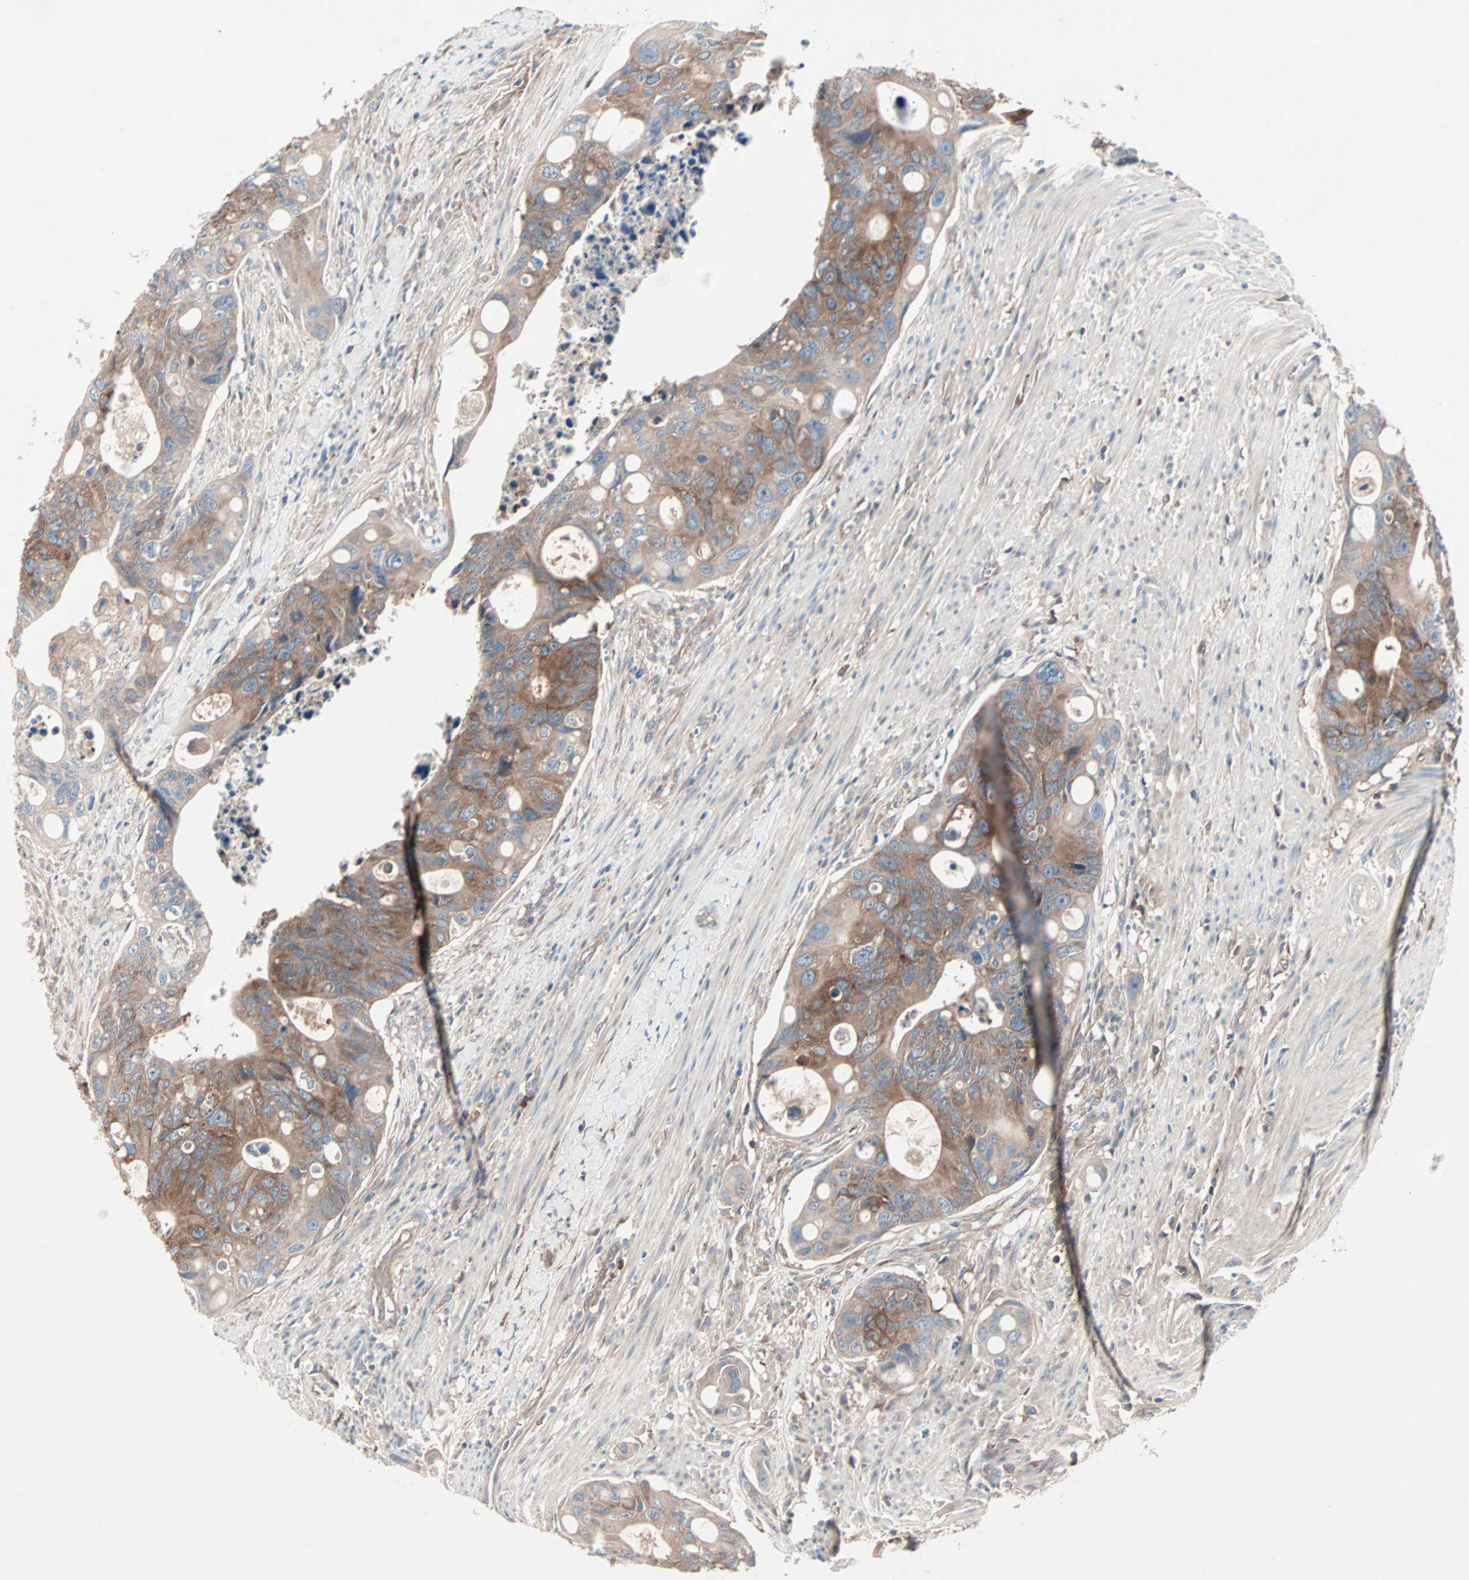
{"staining": {"intensity": "moderate", "quantity": ">75%", "location": "cytoplasmic/membranous"}, "tissue": "colorectal cancer", "cell_type": "Tumor cells", "image_type": "cancer", "snomed": [{"axis": "morphology", "description": "Adenocarcinoma, NOS"}, {"axis": "topography", "description": "Colon"}], "caption": "A medium amount of moderate cytoplasmic/membranous positivity is appreciated in approximately >75% of tumor cells in colorectal cancer tissue.", "gene": "CAD", "patient": {"sex": "female", "age": 57}}